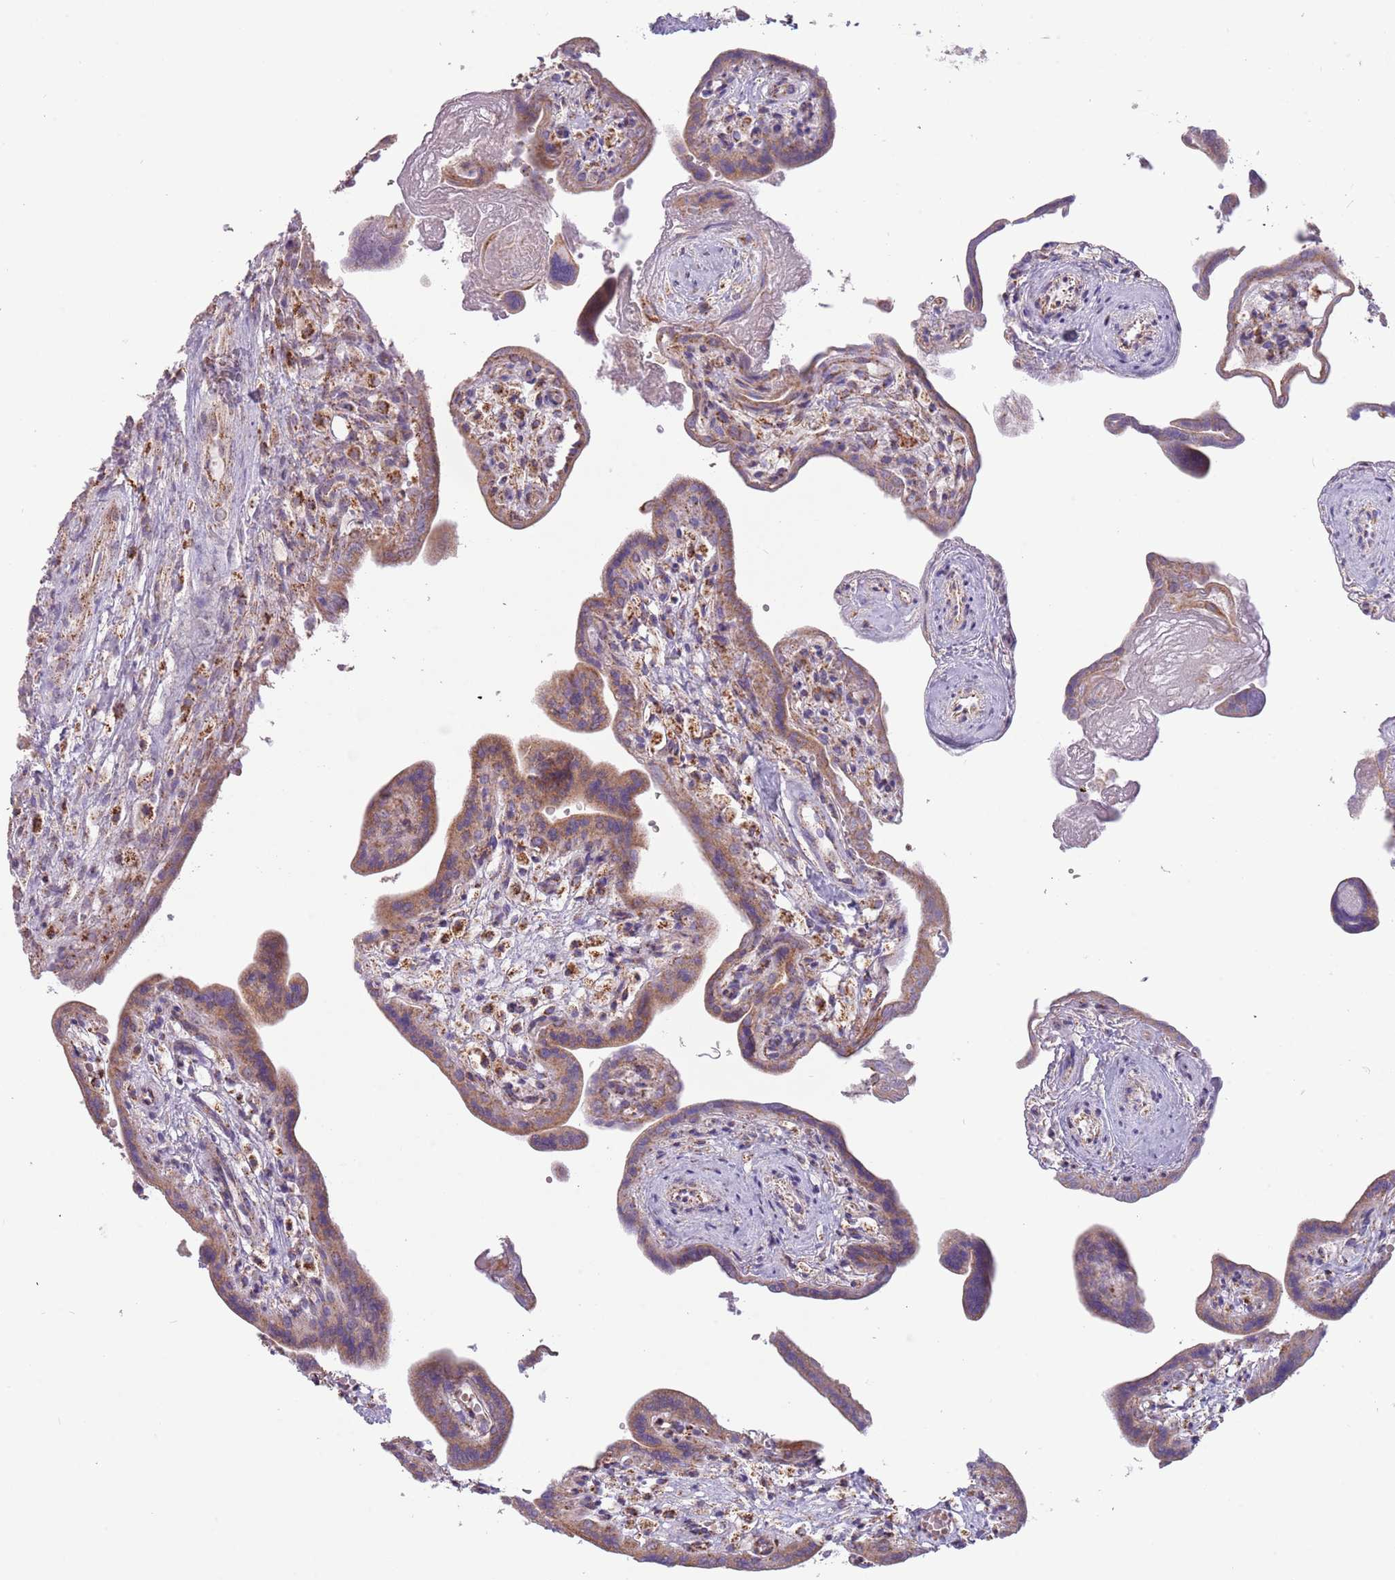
{"staining": {"intensity": "moderate", "quantity": ">75%", "location": "cytoplasmic/membranous"}, "tissue": "placenta", "cell_type": "Trophoblastic cells", "image_type": "normal", "snomed": [{"axis": "morphology", "description": "Normal tissue, NOS"}, {"axis": "topography", "description": "Placenta"}], "caption": "Protein staining of unremarkable placenta displays moderate cytoplasmic/membranous staining in approximately >75% of trophoblastic cells.", "gene": "LHX6", "patient": {"sex": "female", "age": 37}}